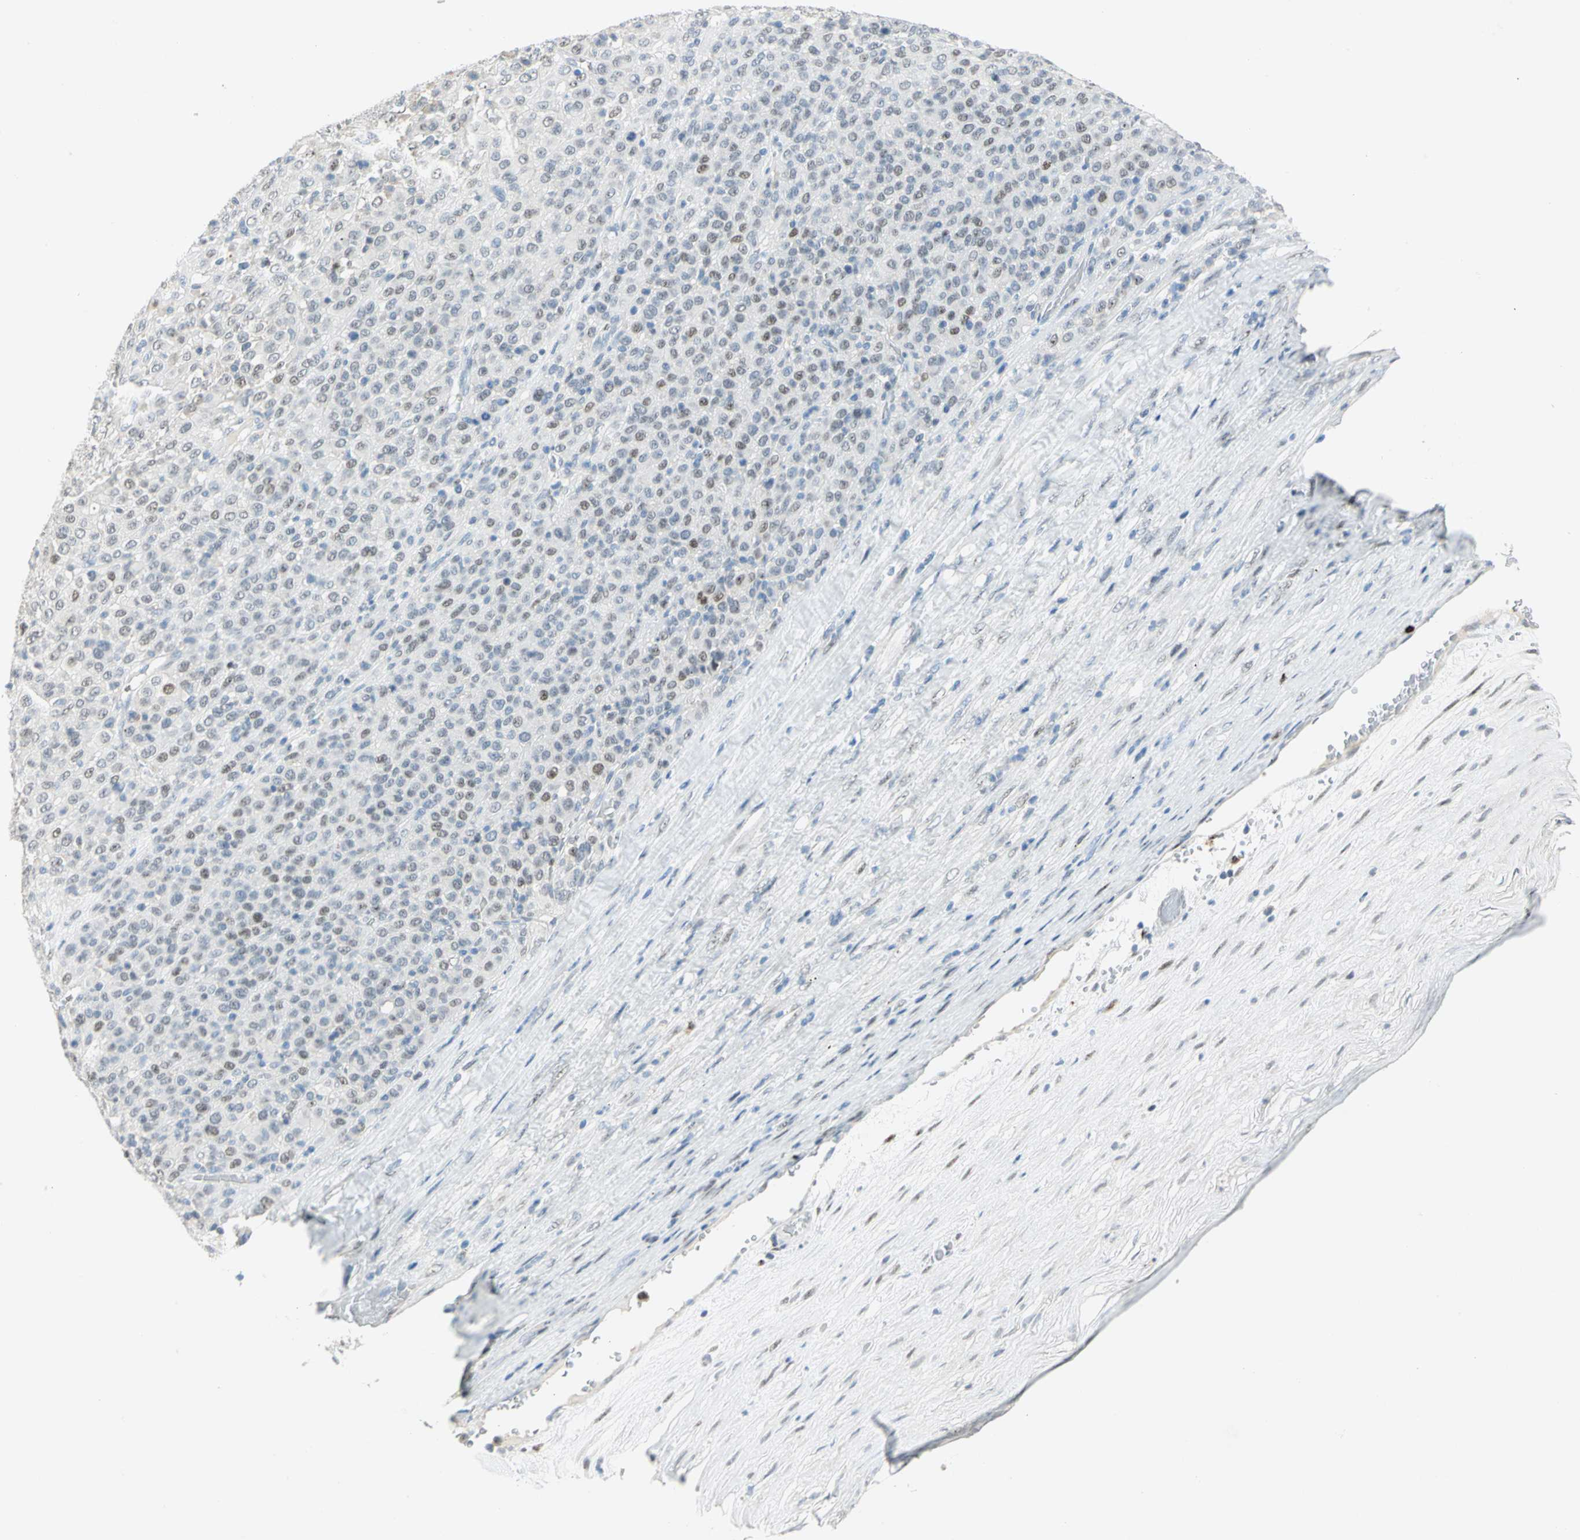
{"staining": {"intensity": "weak", "quantity": "25%-75%", "location": "nuclear"}, "tissue": "melanoma", "cell_type": "Tumor cells", "image_type": "cancer", "snomed": [{"axis": "morphology", "description": "Malignant melanoma, Metastatic site"}, {"axis": "topography", "description": "Pancreas"}], "caption": "Malignant melanoma (metastatic site) stained for a protein (brown) reveals weak nuclear positive staining in approximately 25%-75% of tumor cells.", "gene": "NAB2", "patient": {"sex": "female", "age": 30}}